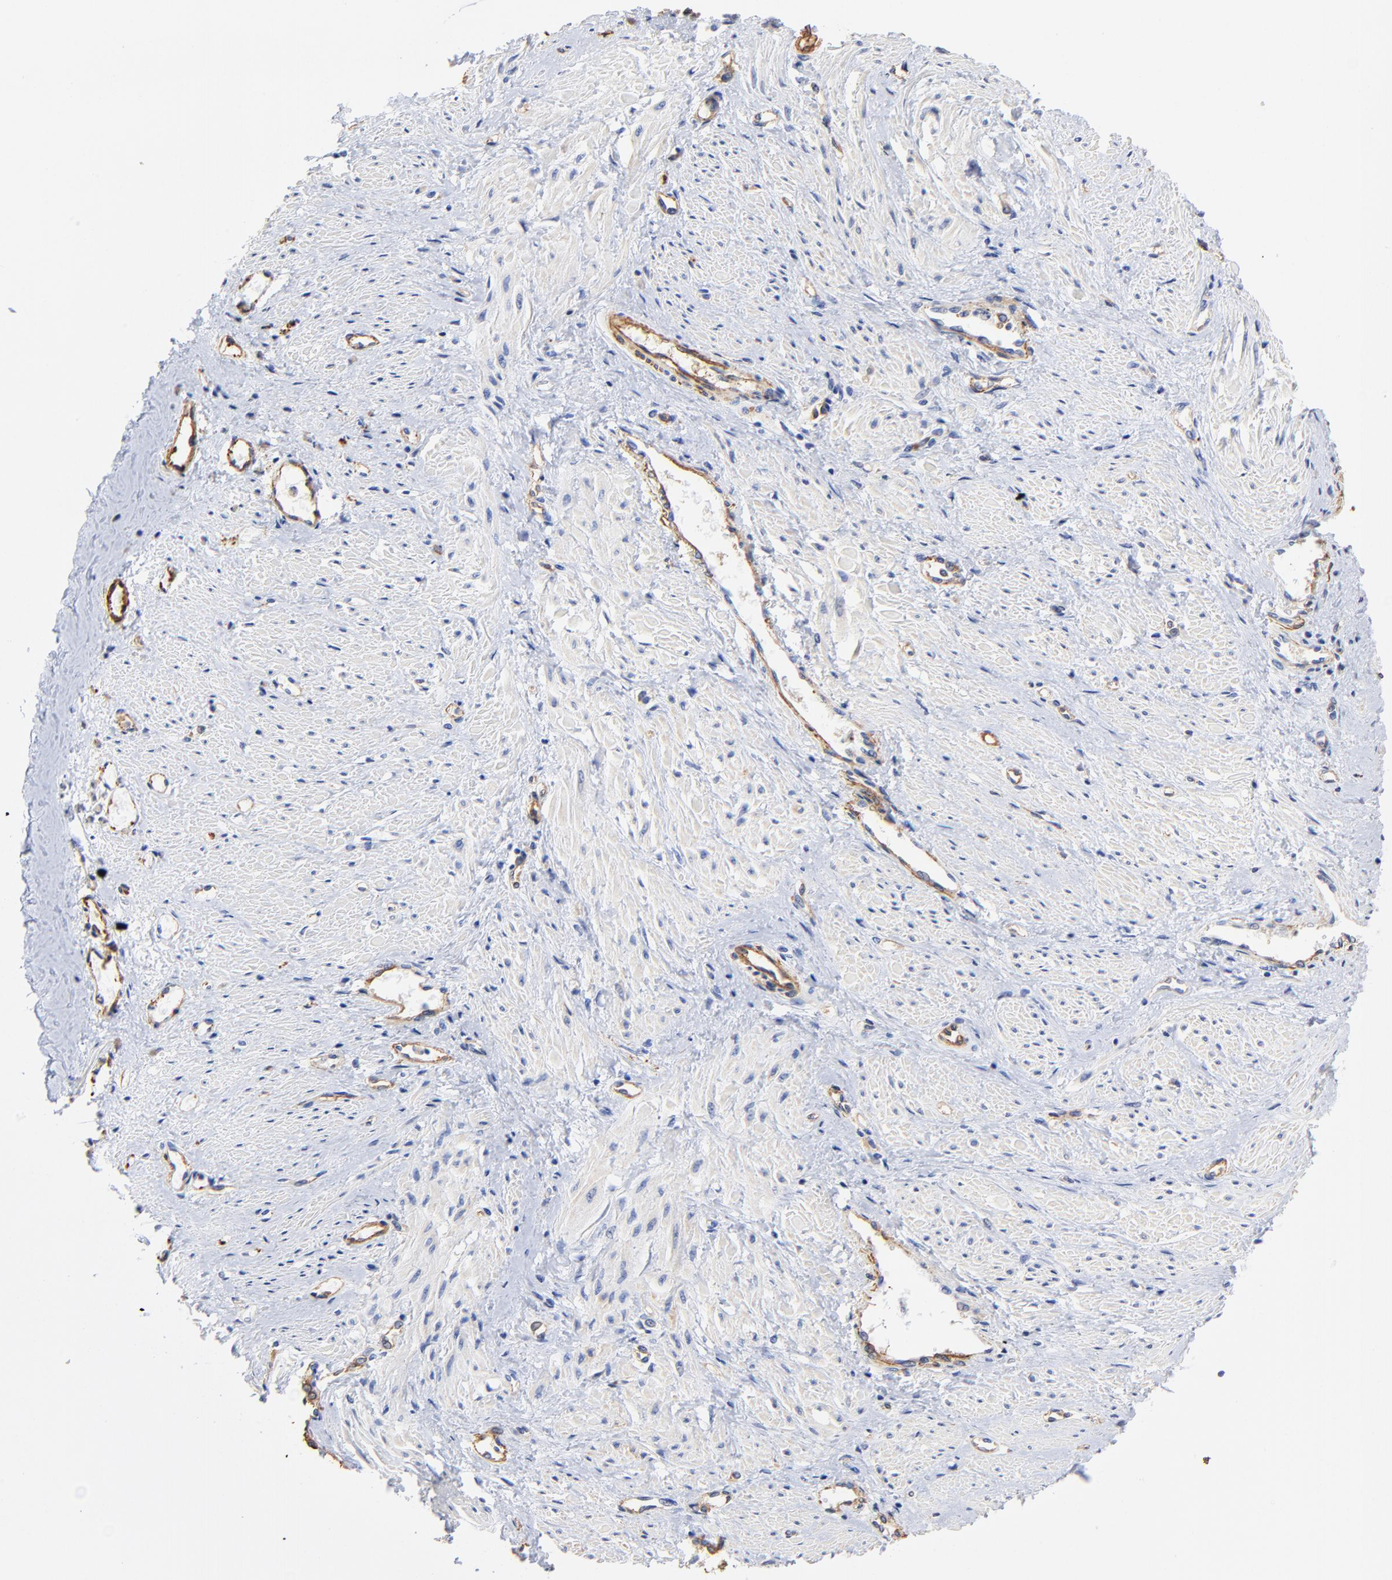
{"staining": {"intensity": "negative", "quantity": "none", "location": "none"}, "tissue": "smooth muscle", "cell_type": "Smooth muscle cells", "image_type": "normal", "snomed": [{"axis": "morphology", "description": "Normal tissue, NOS"}, {"axis": "topography", "description": "Smooth muscle"}, {"axis": "topography", "description": "Uterus"}], "caption": "An image of human smooth muscle is negative for staining in smooth muscle cells. The staining is performed using DAB (3,3'-diaminobenzidine) brown chromogen with nuclei counter-stained in using hematoxylin.", "gene": "TAGLN2", "patient": {"sex": "female", "age": 39}}